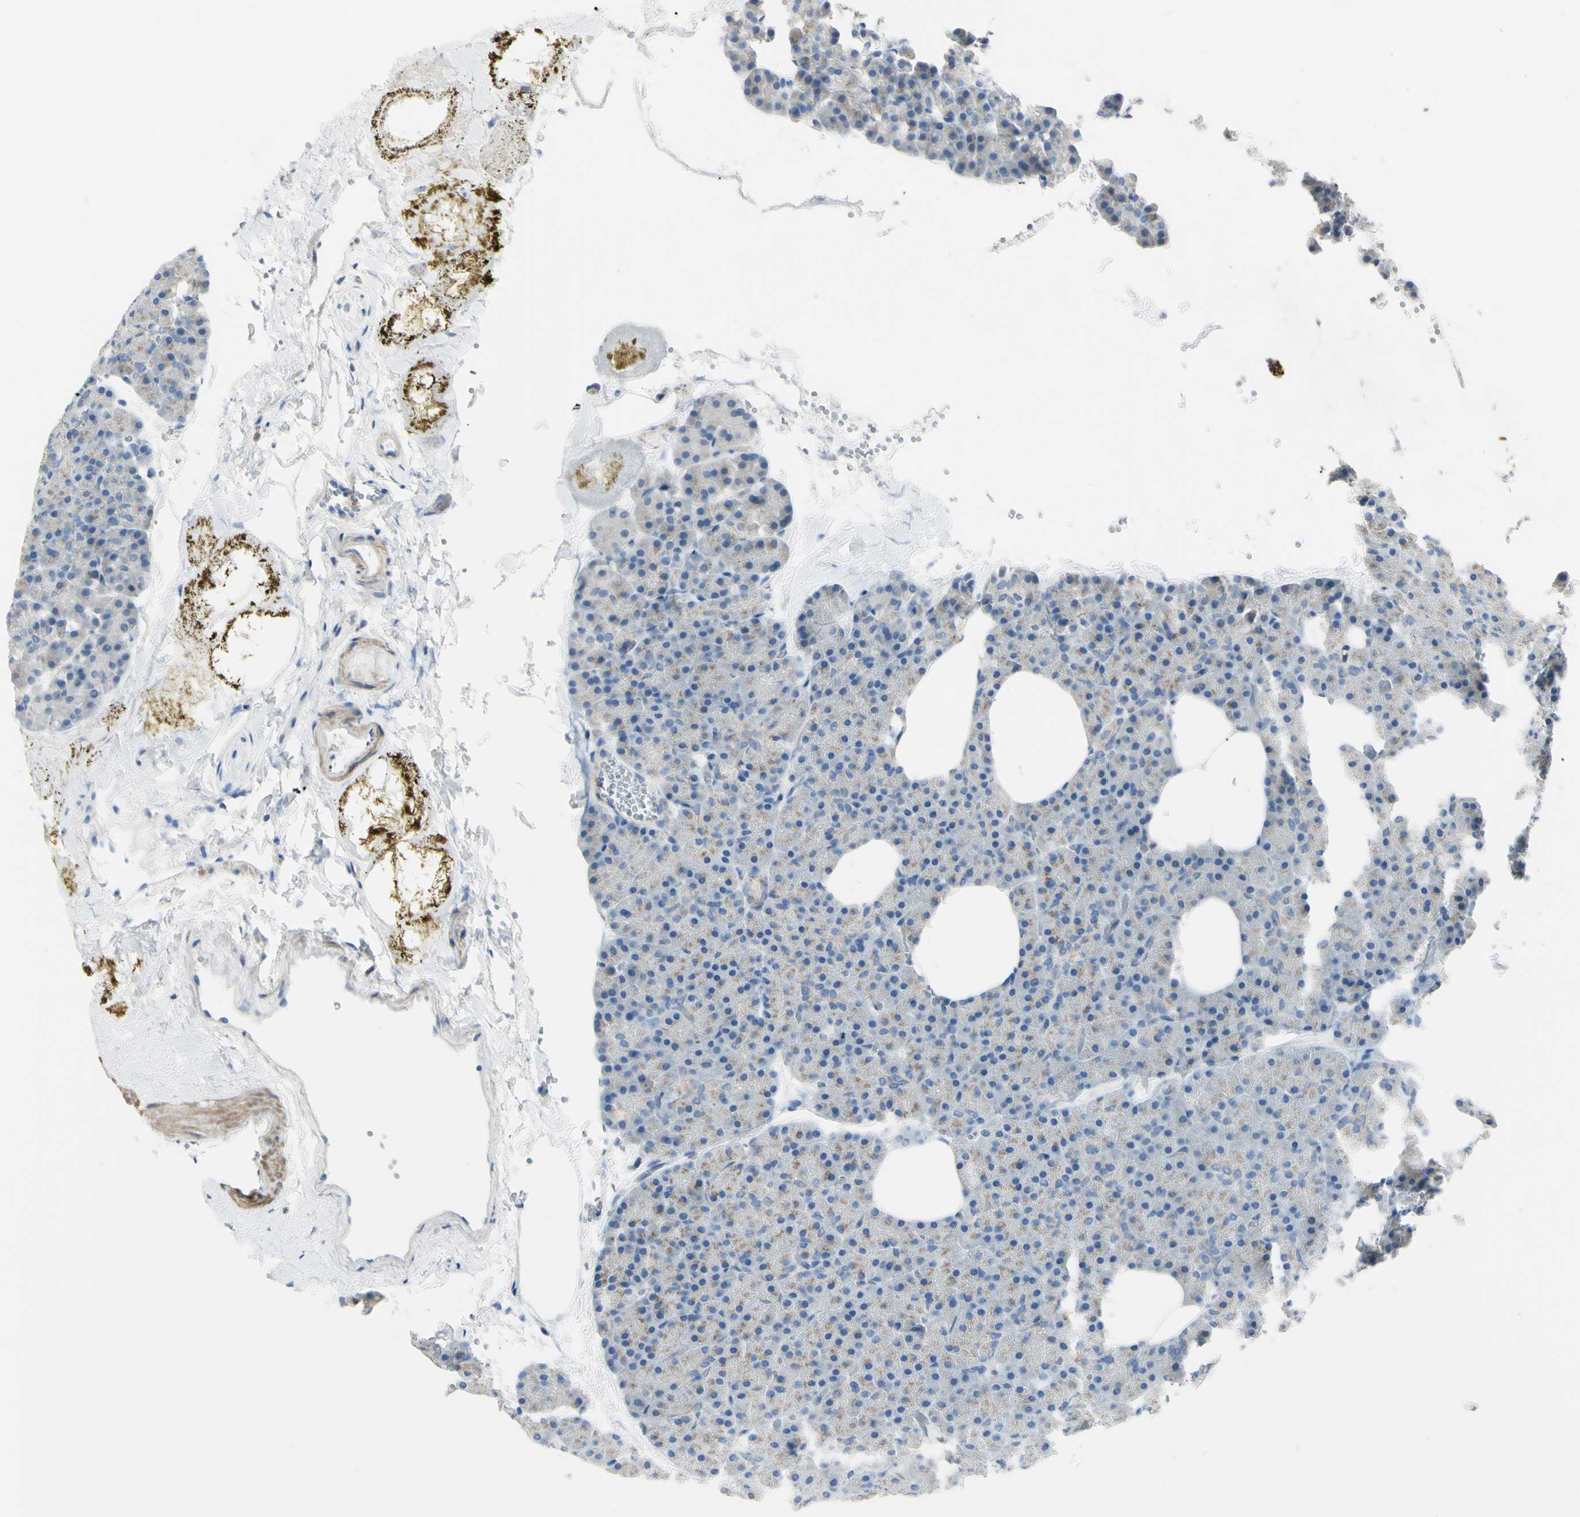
{"staining": {"intensity": "weak", "quantity": "25%-75%", "location": "cytoplasmic/membranous"}, "tissue": "pancreas", "cell_type": "Exocrine glandular cells", "image_type": "normal", "snomed": [{"axis": "morphology", "description": "Normal tissue, NOS"}, {"axis": "topography", "description": "Pancreas"}], "caption": "IHC of unremarkable pancreas demonstrates low levels of weak cytoplasmic/membranous positivity in approximately 25%-75% of exocrine glandular cells.", "gene": "B4GALT3", "patient": {"sex": "female", "age": 35}}